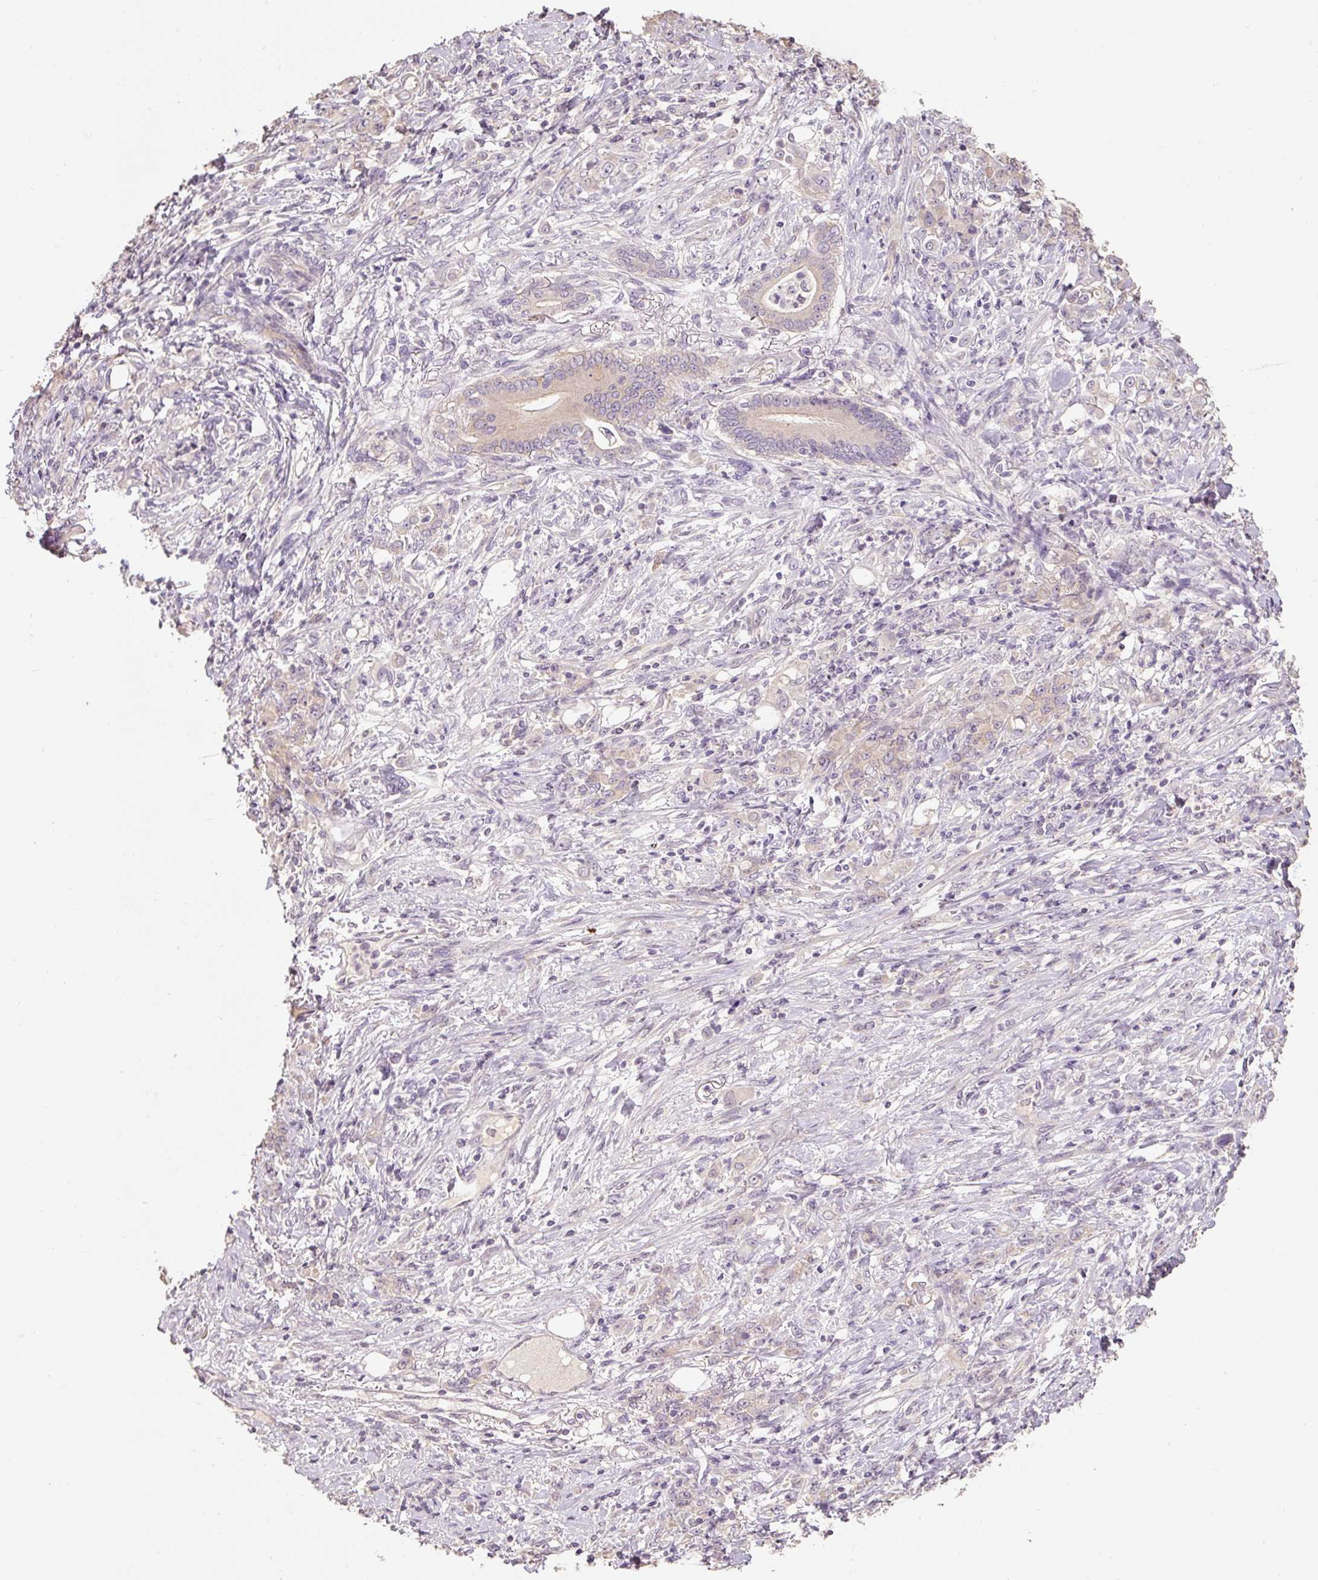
{"staining": {"intensity": "negative", "quantity": "none", "location": "none"}, "tissue": "stomach cancer", "cell_type": "Tumor cells", "image_type": "cancer", "snomed": [{"axis": "morphology", "description": "Adenocarcinoma, NOS"}, {"axis": "topography", "description": "Stomach"}], "caption": "Immunohistochemistry (IHC) micrograph of neoplastic tissue: human stomach cancer stained with DAB (3,3'-diaminobenzidine) reveals no significant protein staining in tumor cells.", "gene": "CFAP65", "patient": {"sex": "female", "age": 79}}